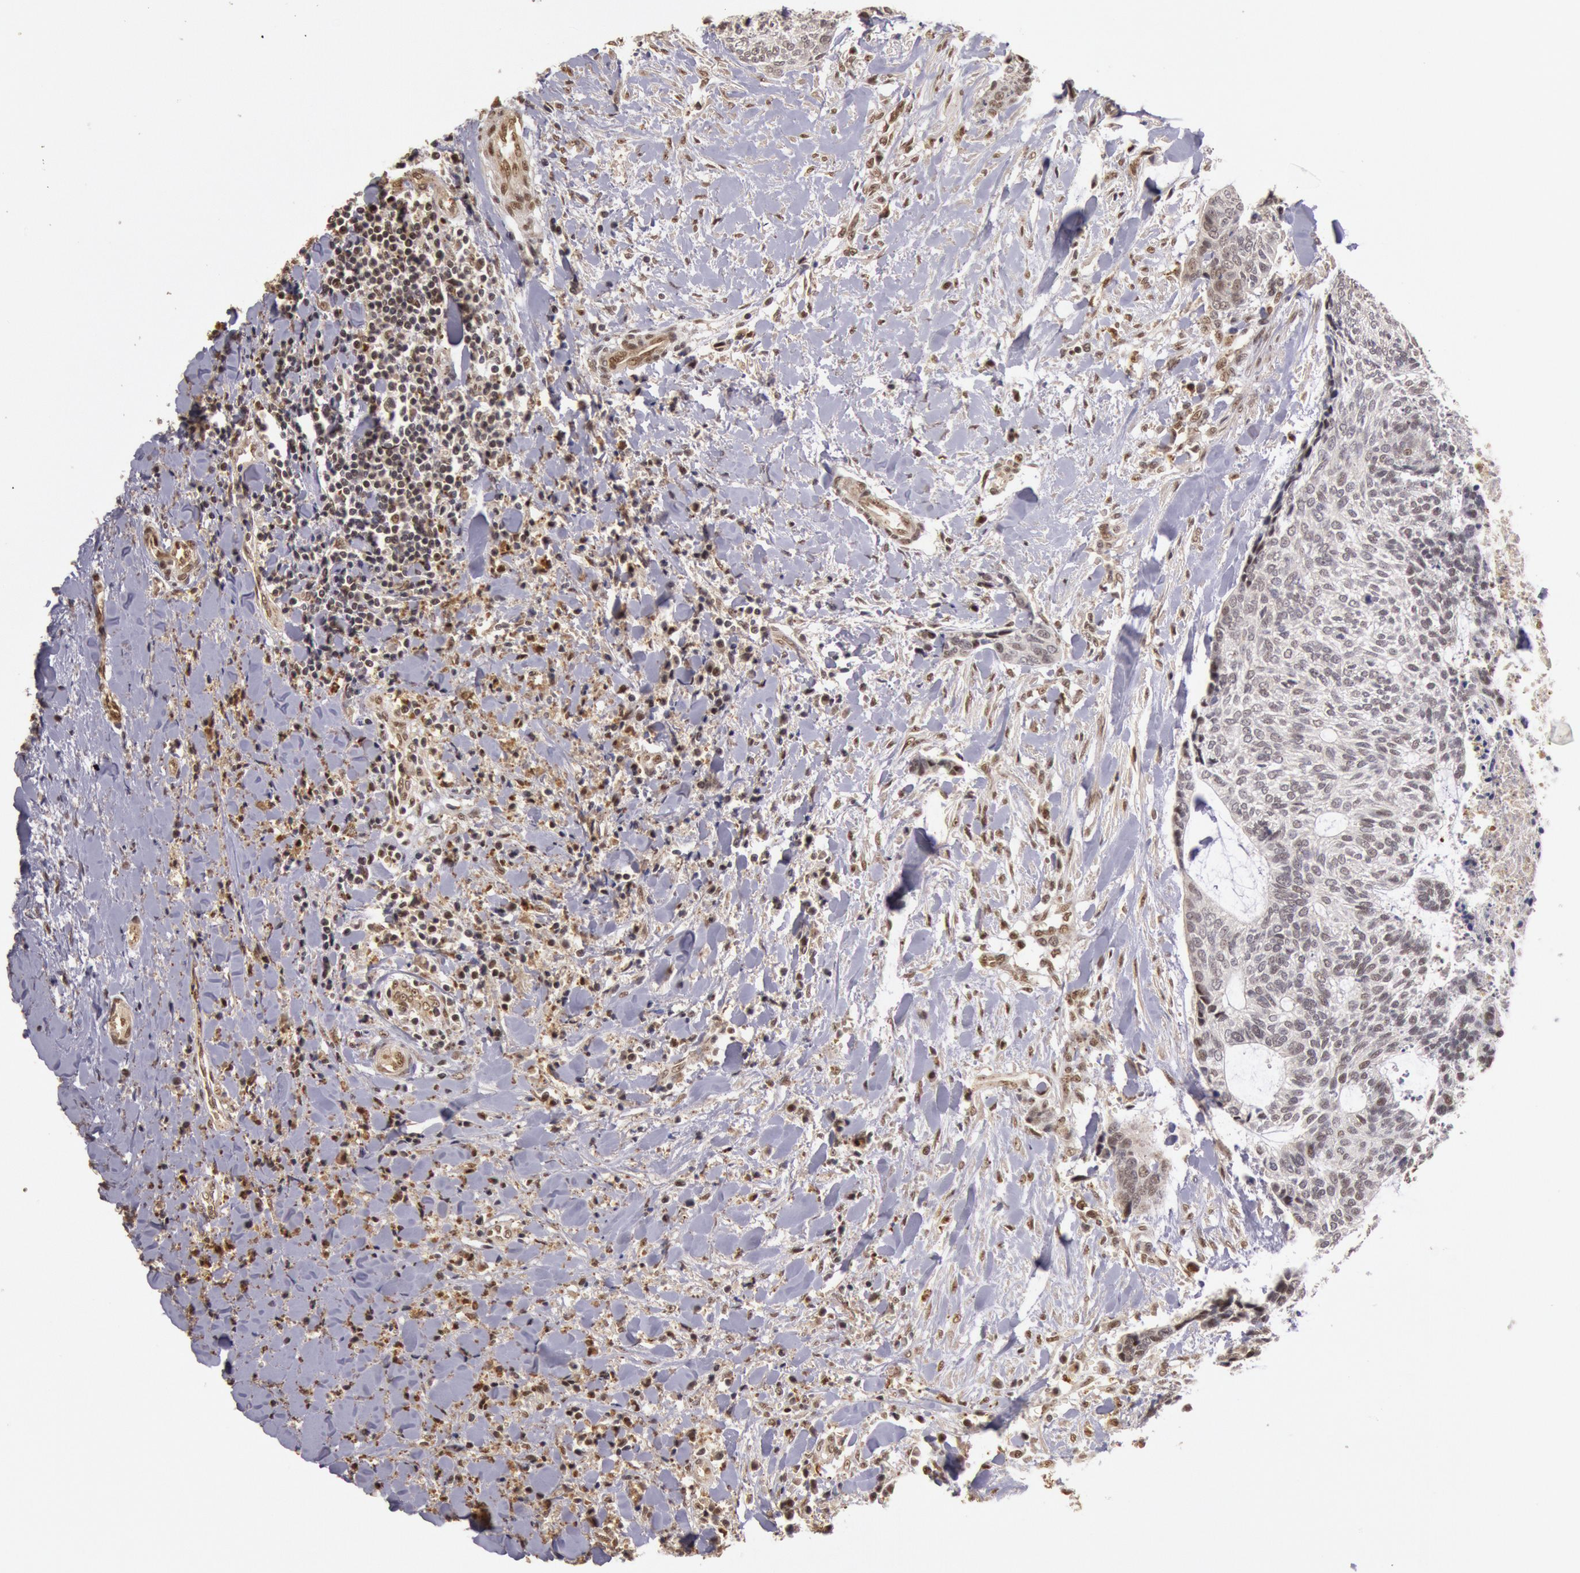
{"staining": {"intensity": "negative", "quantity": "none", "location": "none"}, "tissue": "head and neck cancer", "cell_type": "Tumor cells", "image_type": "cancer", "snomed": [{"axis": "morphology", "description": "Squamous cell carcinoma, NOS"}, {"axis": "topography", "description": "Salivary gland"}, {"axis": "topography", "description": "Head-Neck"}], "caption": "Immunohistochemical staining of head and neck squamous cell carcinoma shows no significant expression in tumor cells.", "gene": "LIG4", "patient": {"sex": "male", "age": 70}}